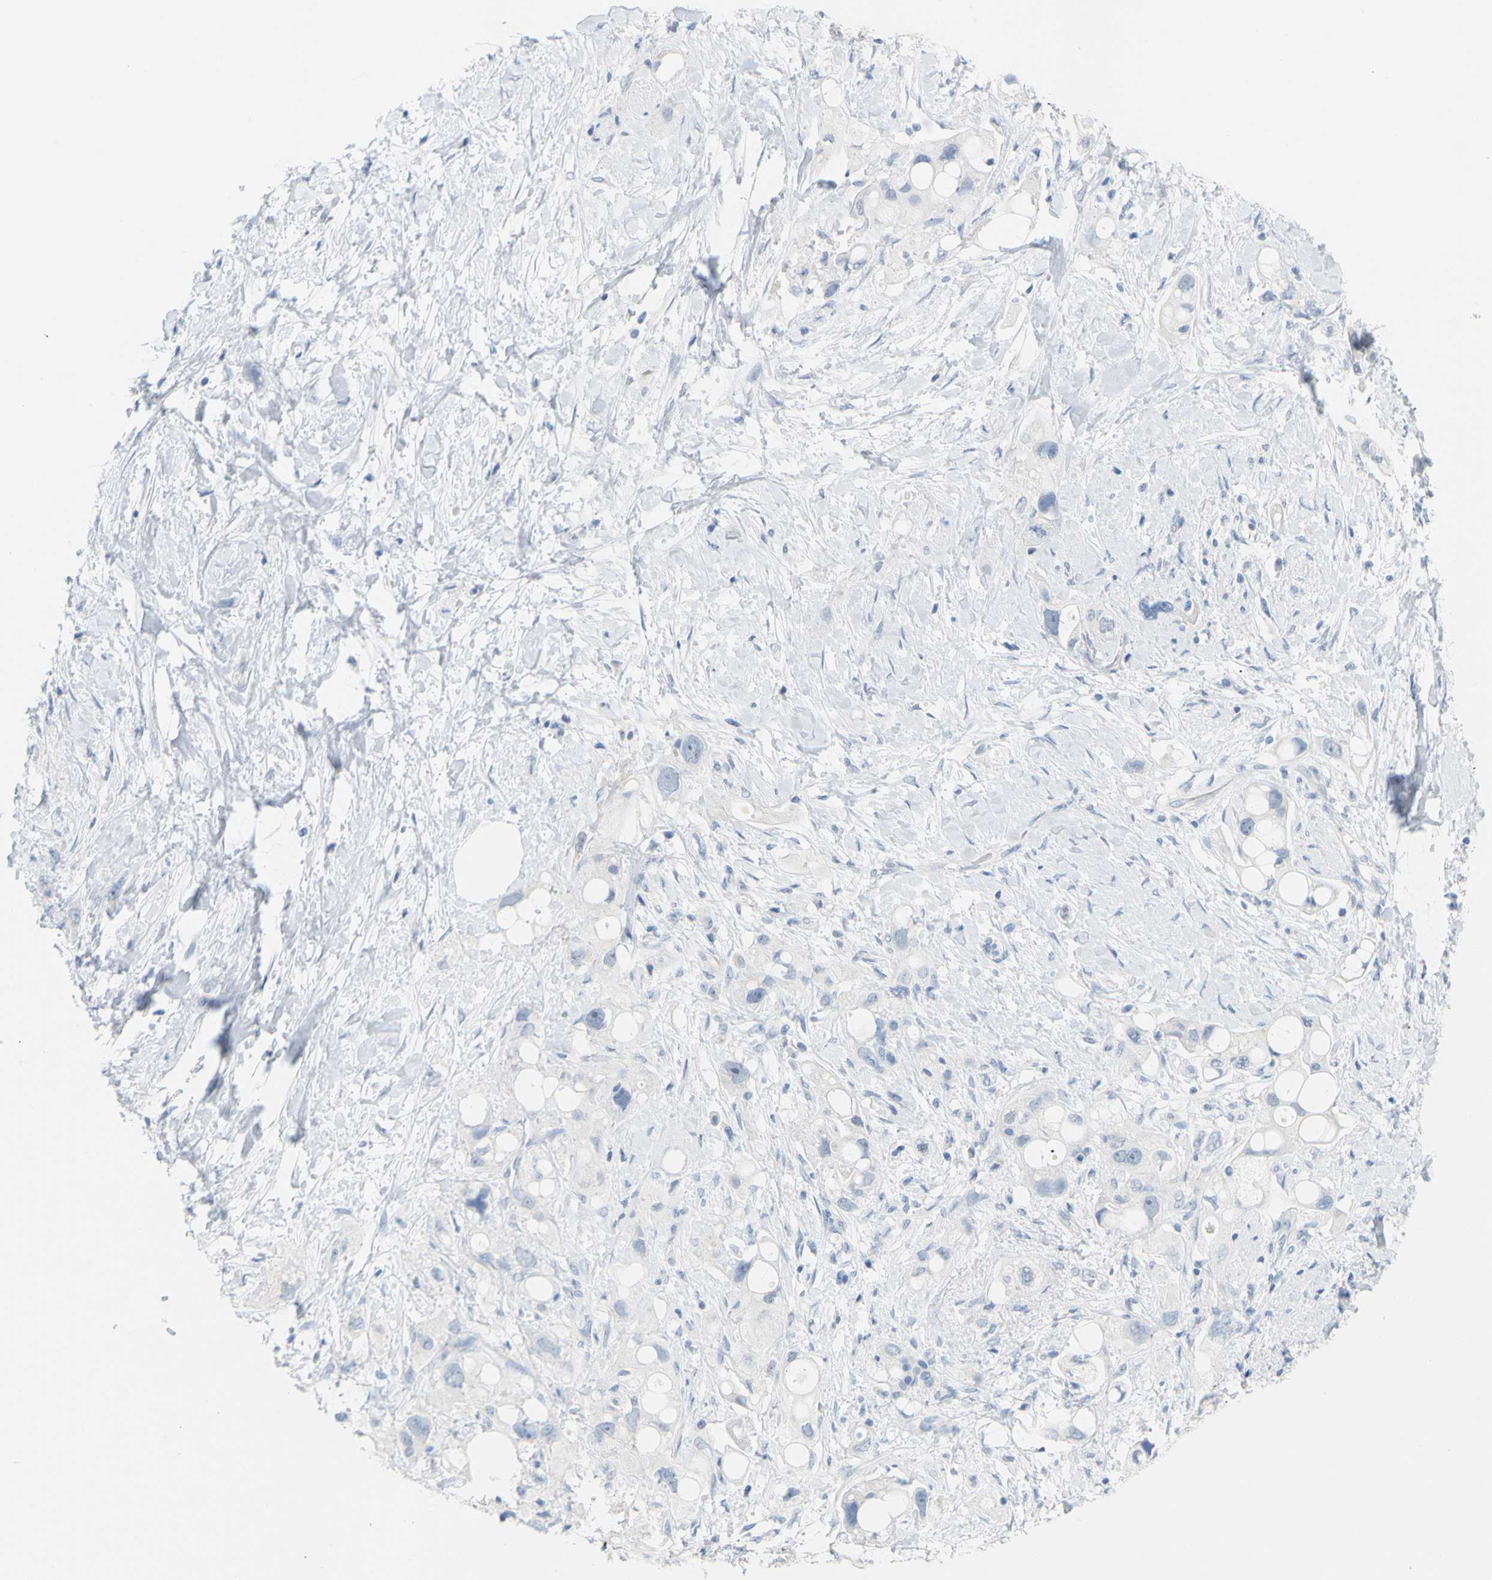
{"staining": {"intensity": "negative", "quantity": "none", "location": "none"}, "tissue": "pancreatic cancer", "cell_type": "Tumor cells", "image_type": "cancer", "snomed": [{"axis": "morphology", "description": "Adenocarcinoma, NOS"}, {"axis": "topography", "description": "Pancreas"}], "caption": "Histopathology image shows no protein expression in tumor cells of adenocarcinoma (pancreatic) tissue.", "gene": "OPN1SW", "patient": {"sex": "female", "age": 56}}